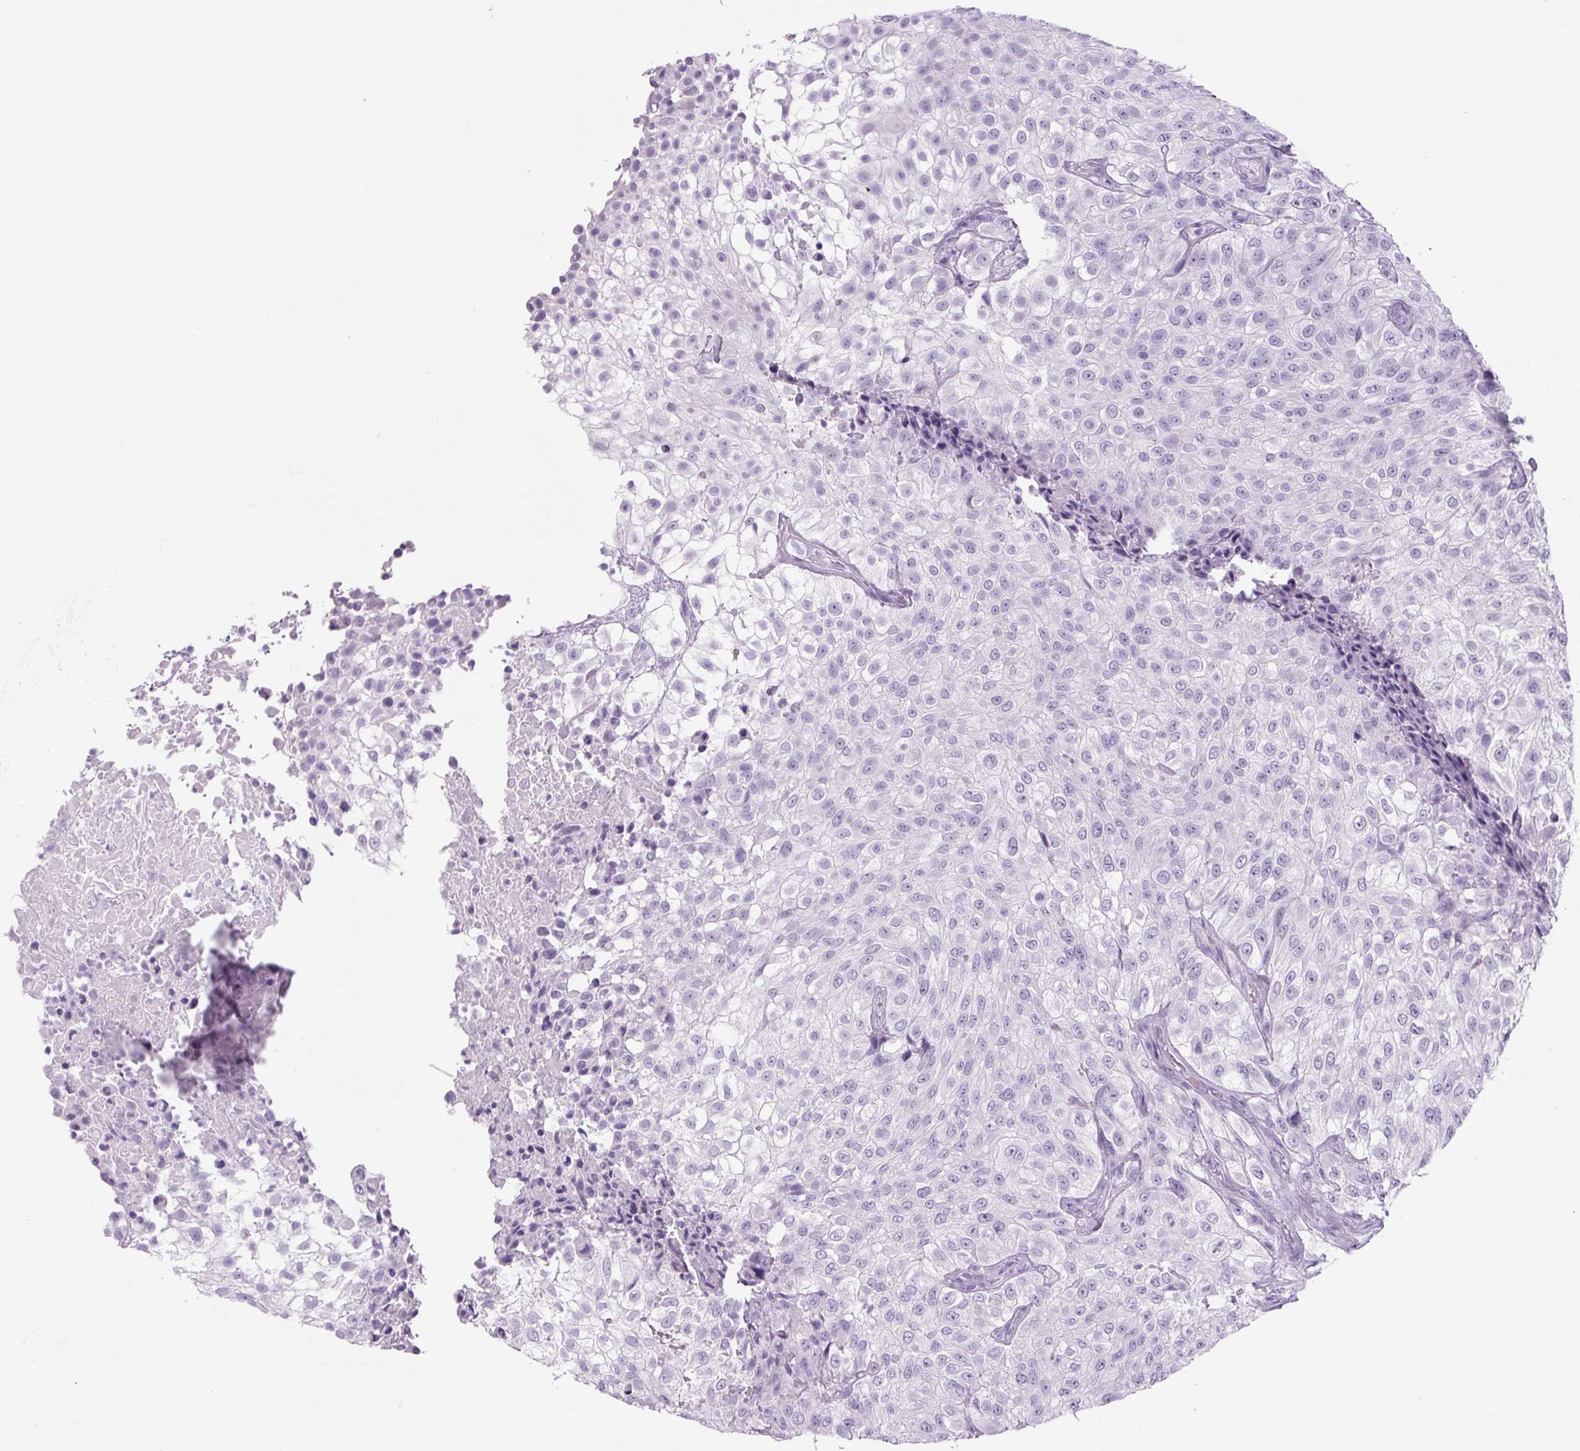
{"staining": {"intensity": "negative", "quantity": "none", "location": "none"}, "tissue": "urothelial cancer", "cell_type": "Tumor cells", "image_type": "cancer", "snomed": [{"axis": "morphology", "description": "Urothelial carcinoma, High grade"}, {"axis": "topography", "description": "Urinary bladder"}], "caption": "Immunohistochemistry image of urothelial cancer stained for a protein (brown), which displays no positivity in tumor cells.", "gene": "PRRT1", "patient": {"sex": "male", "age": 56}}